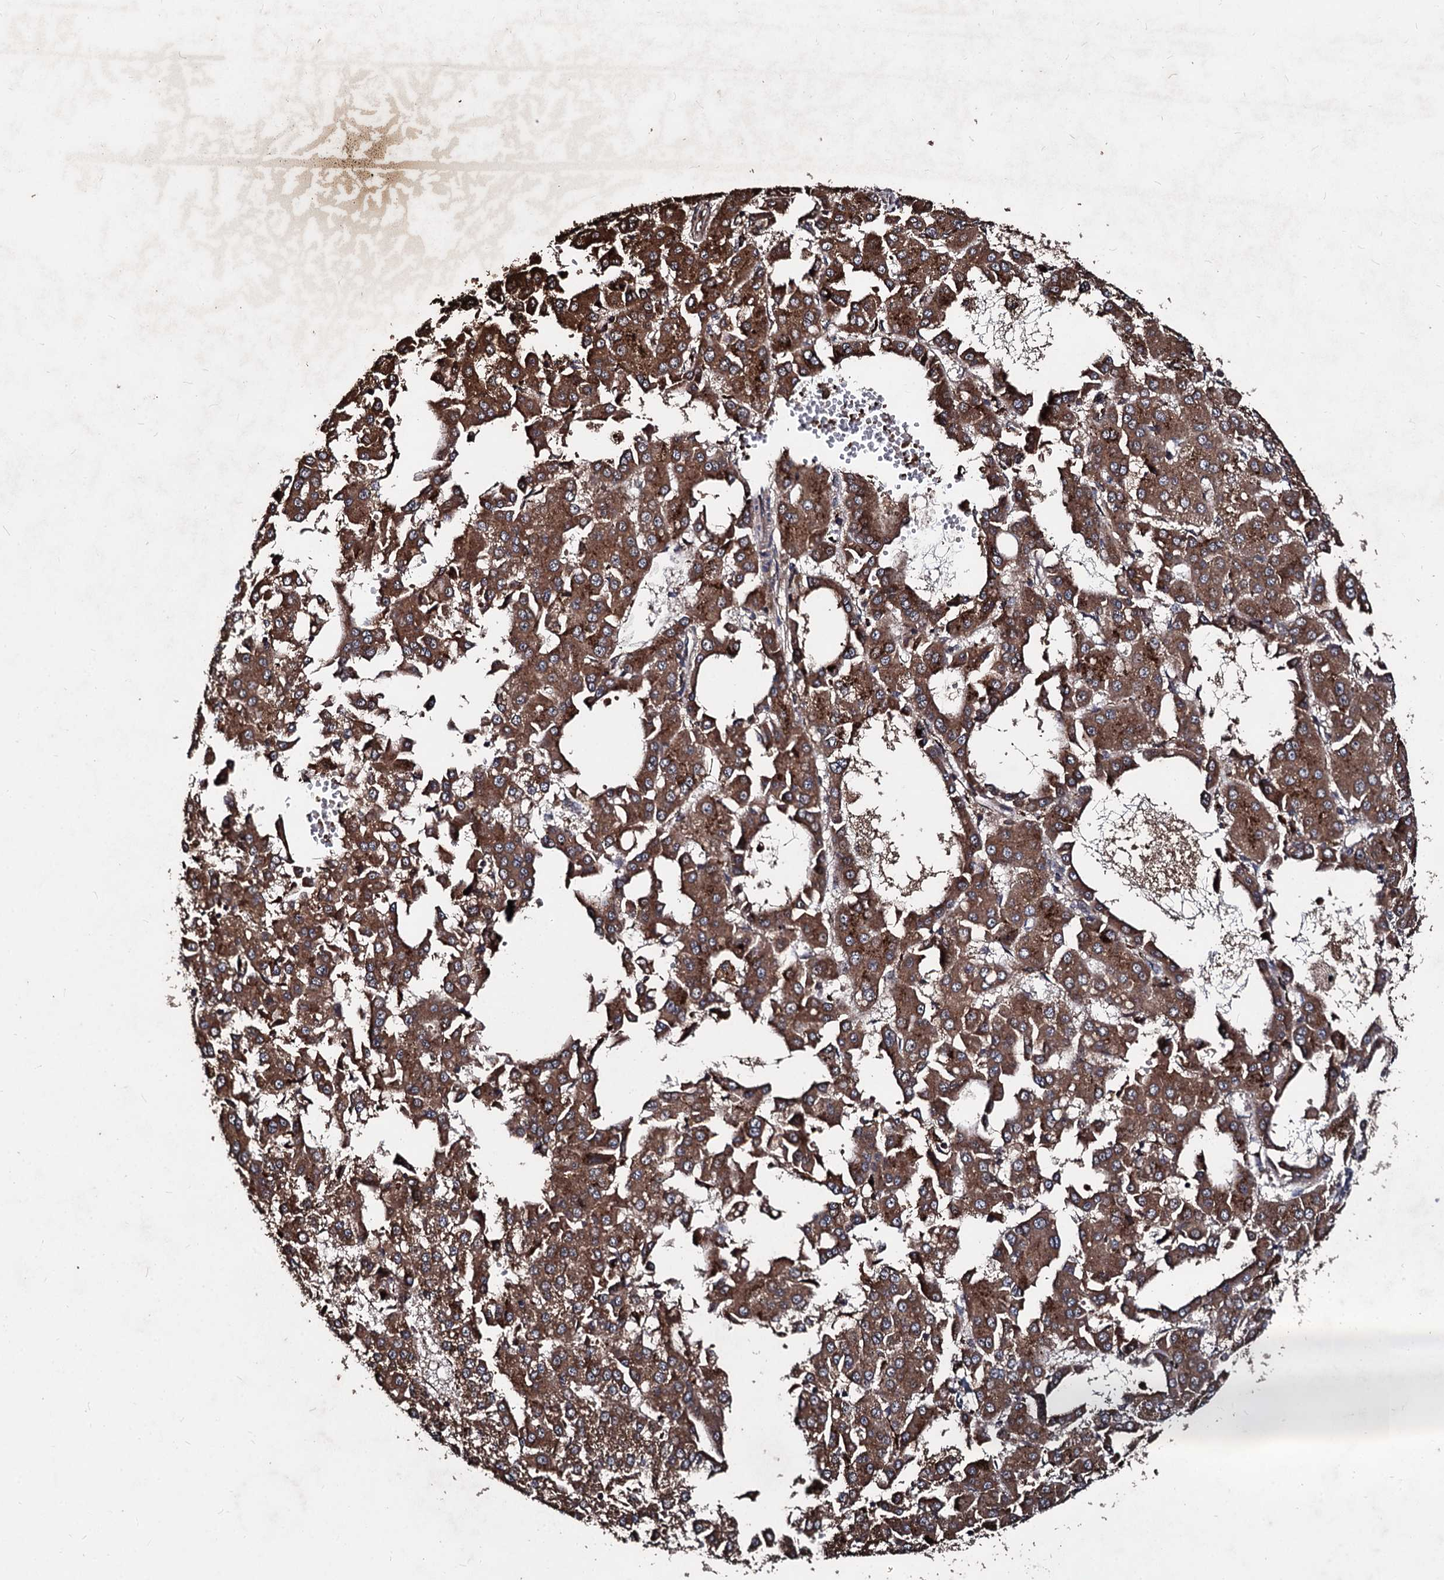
{"staining": {"intensity": "moderate", "quantity": ">75%", "location": "cytoplasmic/membranous"}, "tissue": "liver cancer", "cell_type": "Tumor cells", "image_type": "cancer", "snomed": [{"axis": "morphology", "description": "Carcinoma, Hepatocellular, NOS"}, {"axis": "topography", "description": "Liver"}], "caption": "Hepatocellular carcinoma (liver) tissue exhibits moderate cytoplasmic/membranous positivity in about >75% of tumor cells, visualized by immunohistochemistry.", "gene": "BCL2L2", "patient": {"sex": "male", "age": 47}}